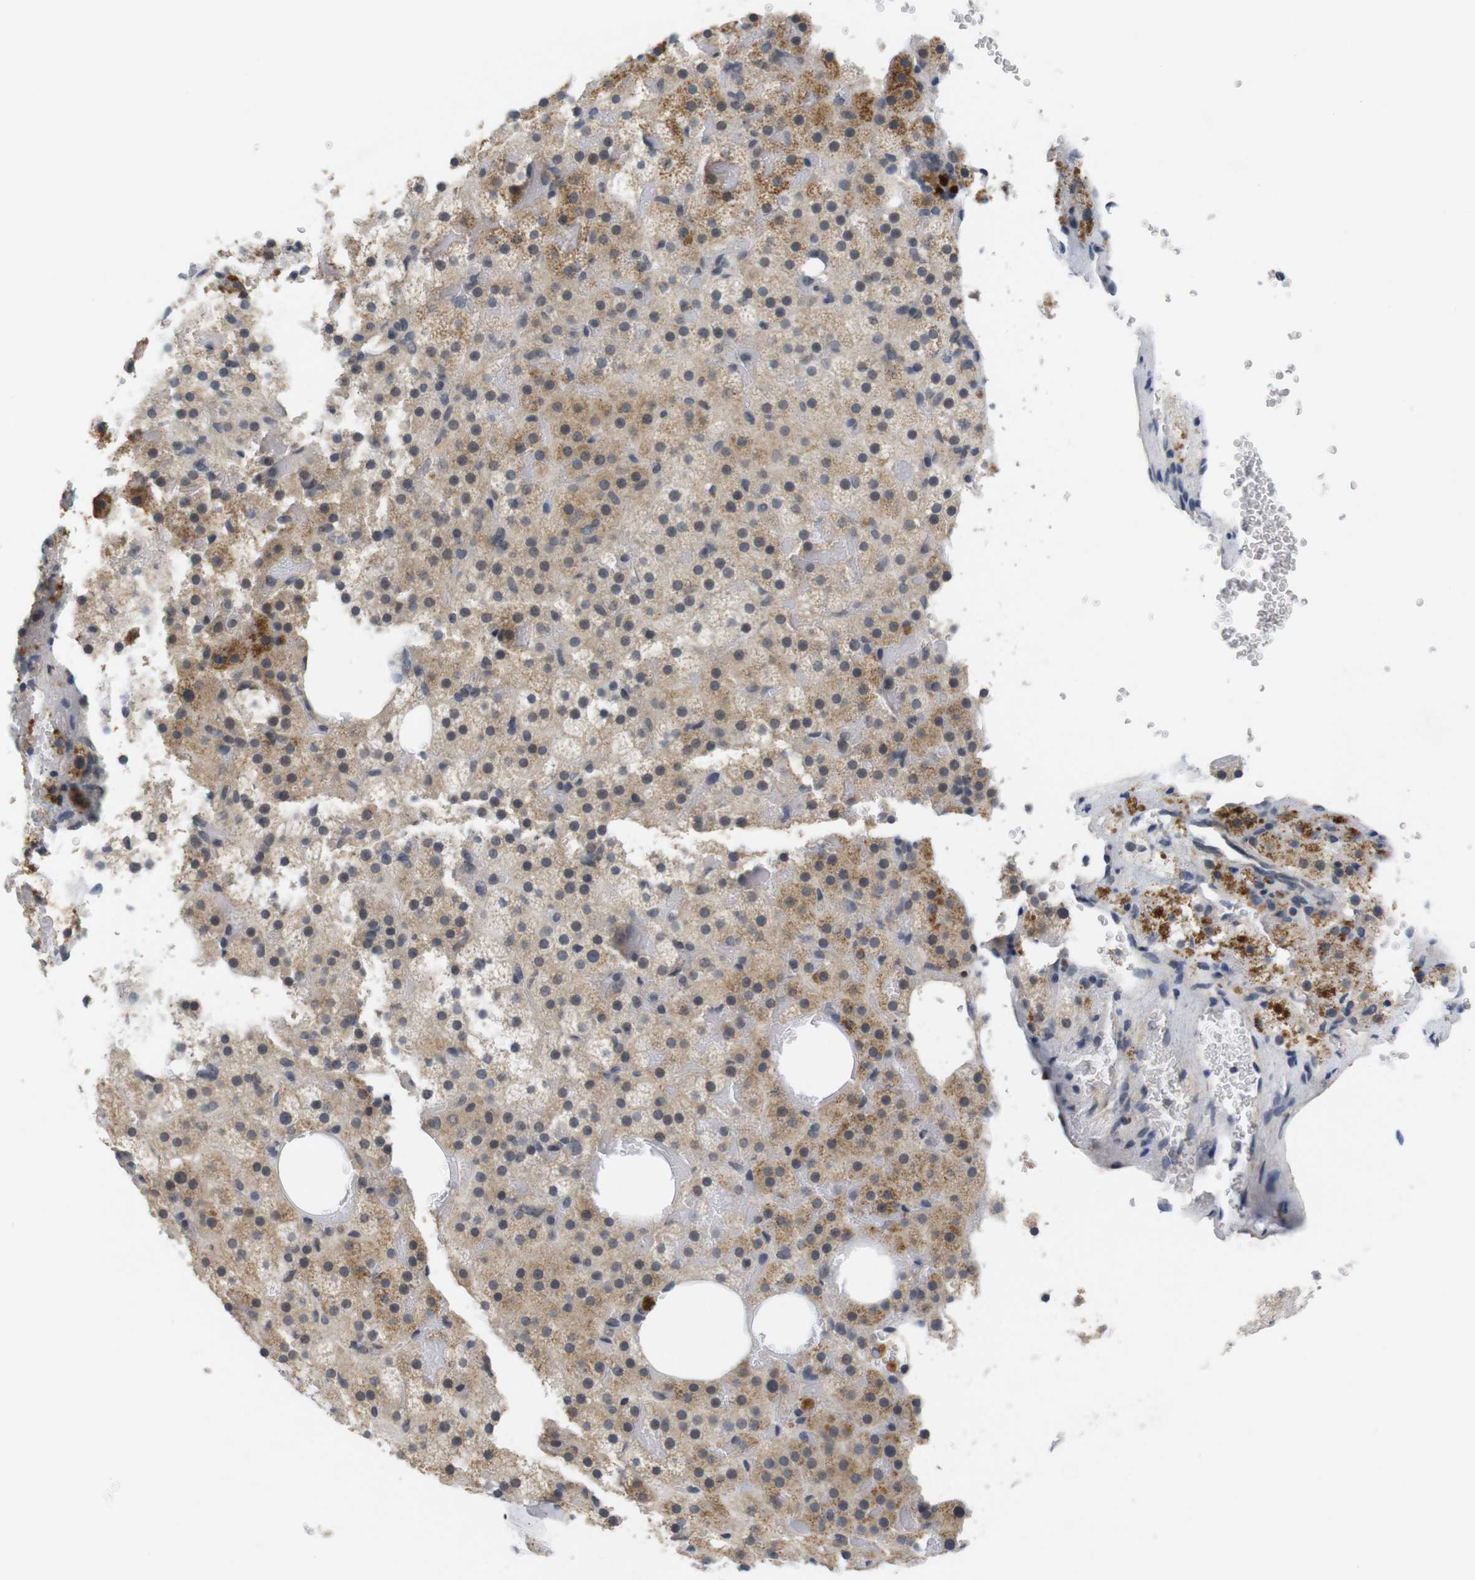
{"staining": {"intensity": "moderate", "quantity": "<25%", "location": "cytoplasmic/membranous,nuclear"}, "tissue": "adrenal gland", "cell_type": "Glandular cells", "image_type": "normal", "snomed": [{"axis": "morphology", "description": "Normal tissue, NOS"}, {"axis": "topography", "description": "Adrenal gland"}], "caption": "IHC (DAB) staining of benign adrenal gland exhibits moderate cytoplasmic/membranous,nuclear protein expression in about <25% of glandular cells. (DAB (3,3'-diaminobenzidine) IHC with brightfield microscopy, high magnification).", "gene": "SKP2", "patient": {"sex": "female", "age": 59}}